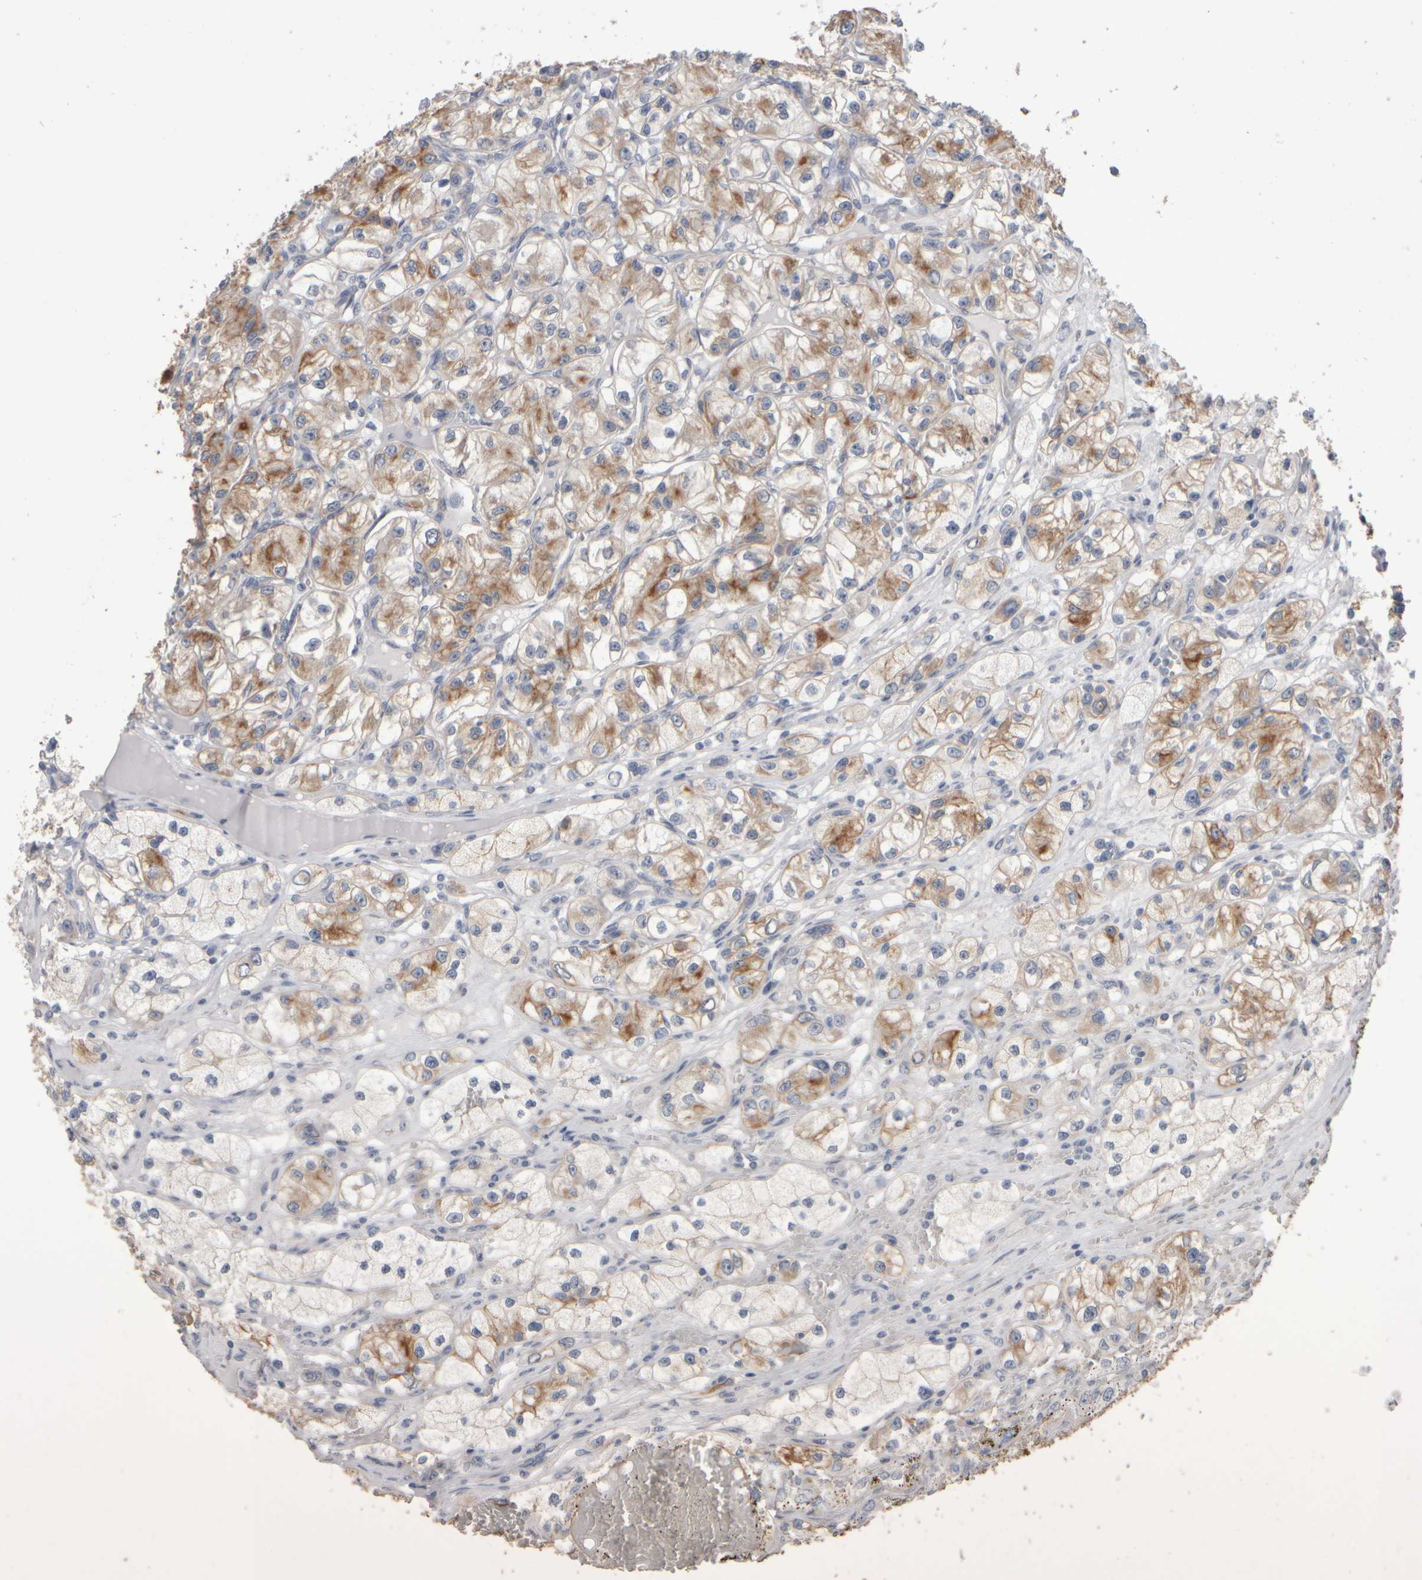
{"staining": {"intensity": "moderate", "quantity": ">75%", "location": "cytoplasmic/membranous"}, "tissue": "renal cancer", "cell_type": "Tumor cells", "image_type": "cancer", "snomed": [{"axis": "morphology", "description": "Adenocarcinoma, NOS"}, {"axis": "topography", "description": "Kidney"}], "caption": "An image of human renal cancer (adenocarcinoma) stained for a protein reveals moderate cytoplasmic/membranous brown staining in tumor cells. (DAB = brown stain, brightfield microscopy at high magnification).", "gene": "EPHX2", "patient": {"sex": "female", "age": 57}}